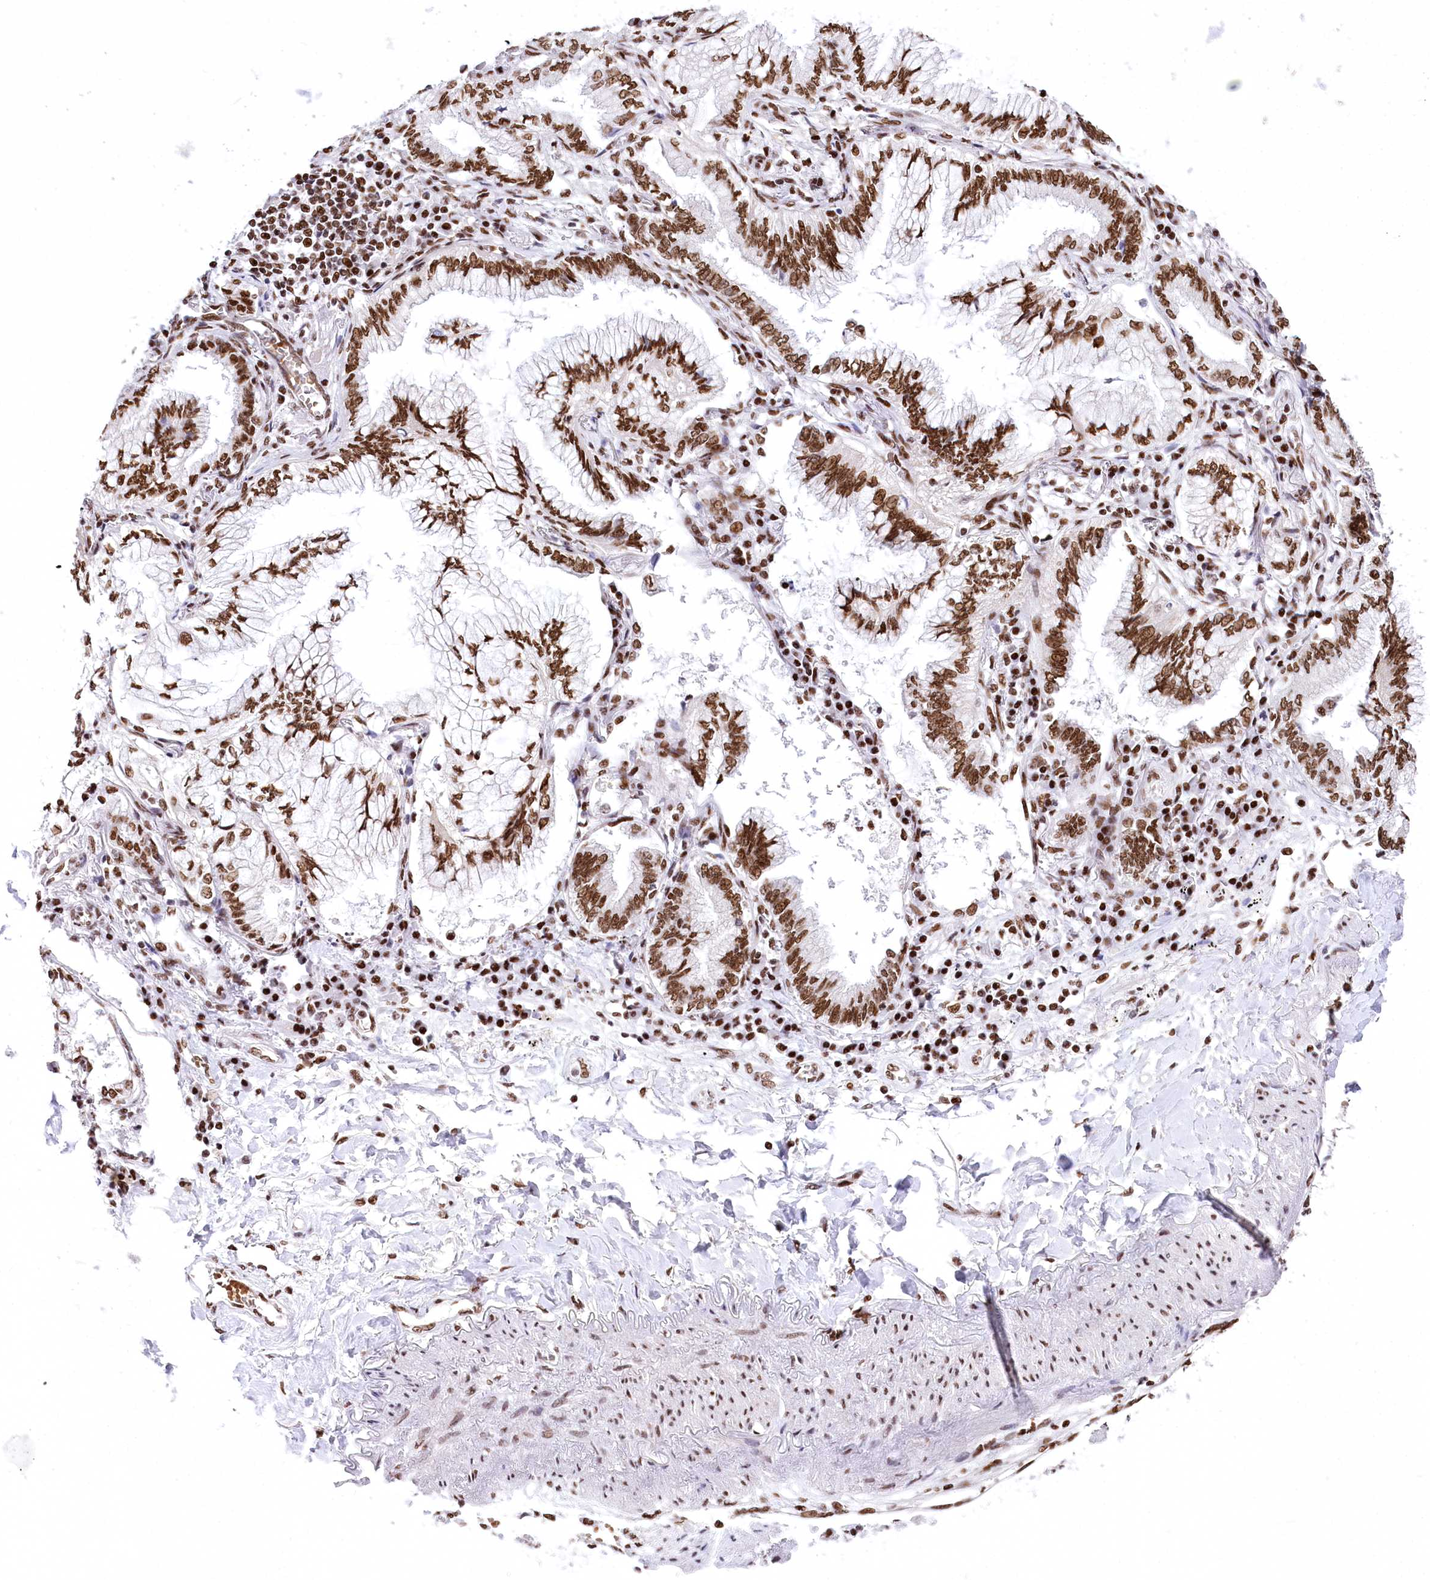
{"staining": {"intensity": "strong", "quantity": ">75%", "location": "nuclear"}, "tissue": "lung cancer", "cell_type": "Tumor cells", "image_type": "cancer", "snomed": [{"axis": "morphology", "description": "Adenocarcinoma, NOS"}, {"axis": "topography", "description": "Lung"}], "caption": "Adenocarcinoma (lung) was stained to show a protein in brown. There is high levels of strong nuclear staining in approximately >75% of tumor cells.", "gene": "POU4F3", "patient": {"sex": "female", "age": 70}}